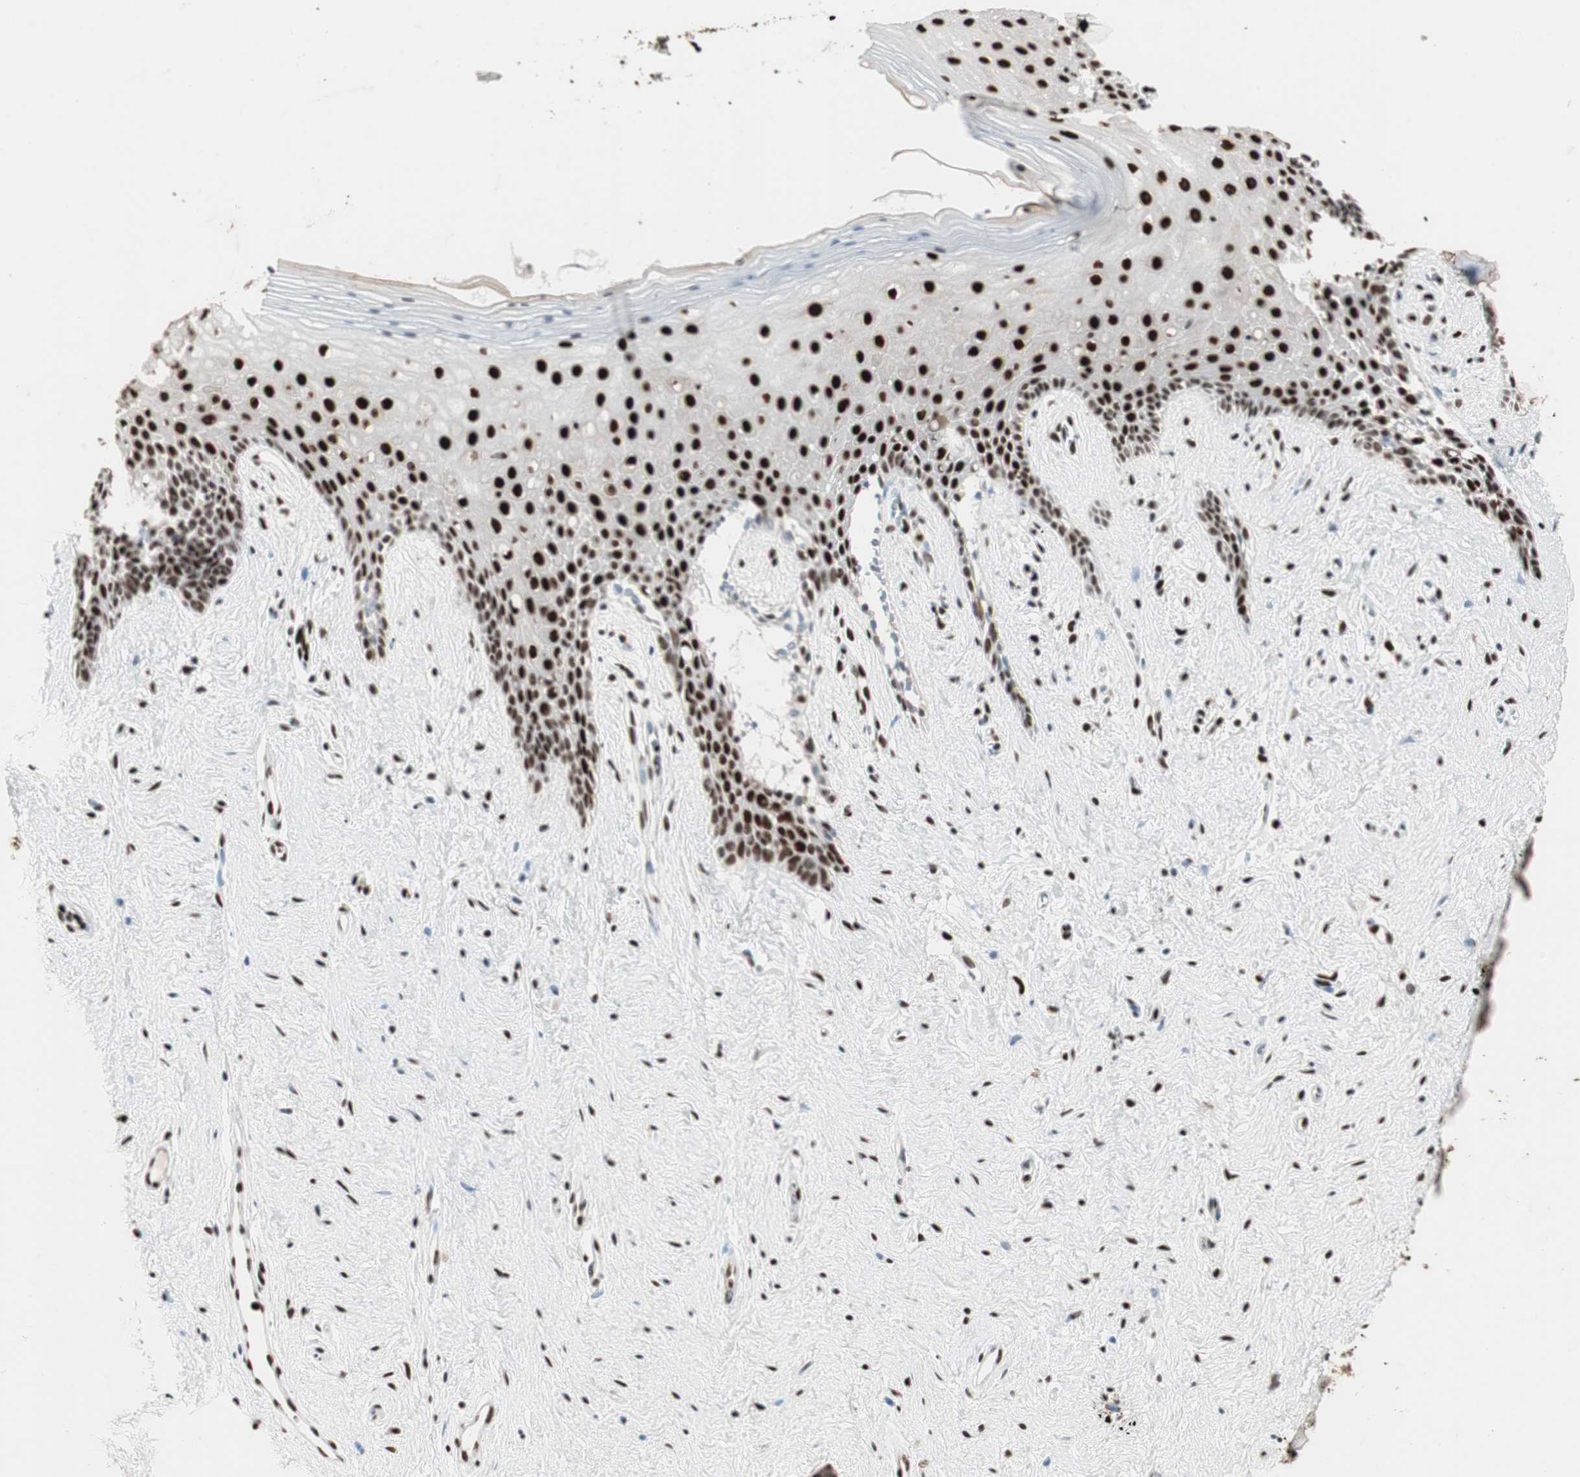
{"staining": {"intensity": "strong", "quantity": ">75%", "location": "nuclear"}, "tissue": "vagina", "cell_type": "Squamous epithelial cells", "image_type": "normal", "snomed": [{"axis": "morphology", "description": "Normal tissue, NOS"}, {"axis": "topography", "description": "Vagina"}], "caption": "A high amount of strong nuclear staining is present in about >75% of squamous epithelial cells in unremarkable vagina. (Stains: DAB (3,3'-diaminobenzidine) in brown, nuclei in blue, Microscopy: brightfield microscopy at high magnification).", "gene": "PSME3", "patient": {"sex": "female", "age": 44}}